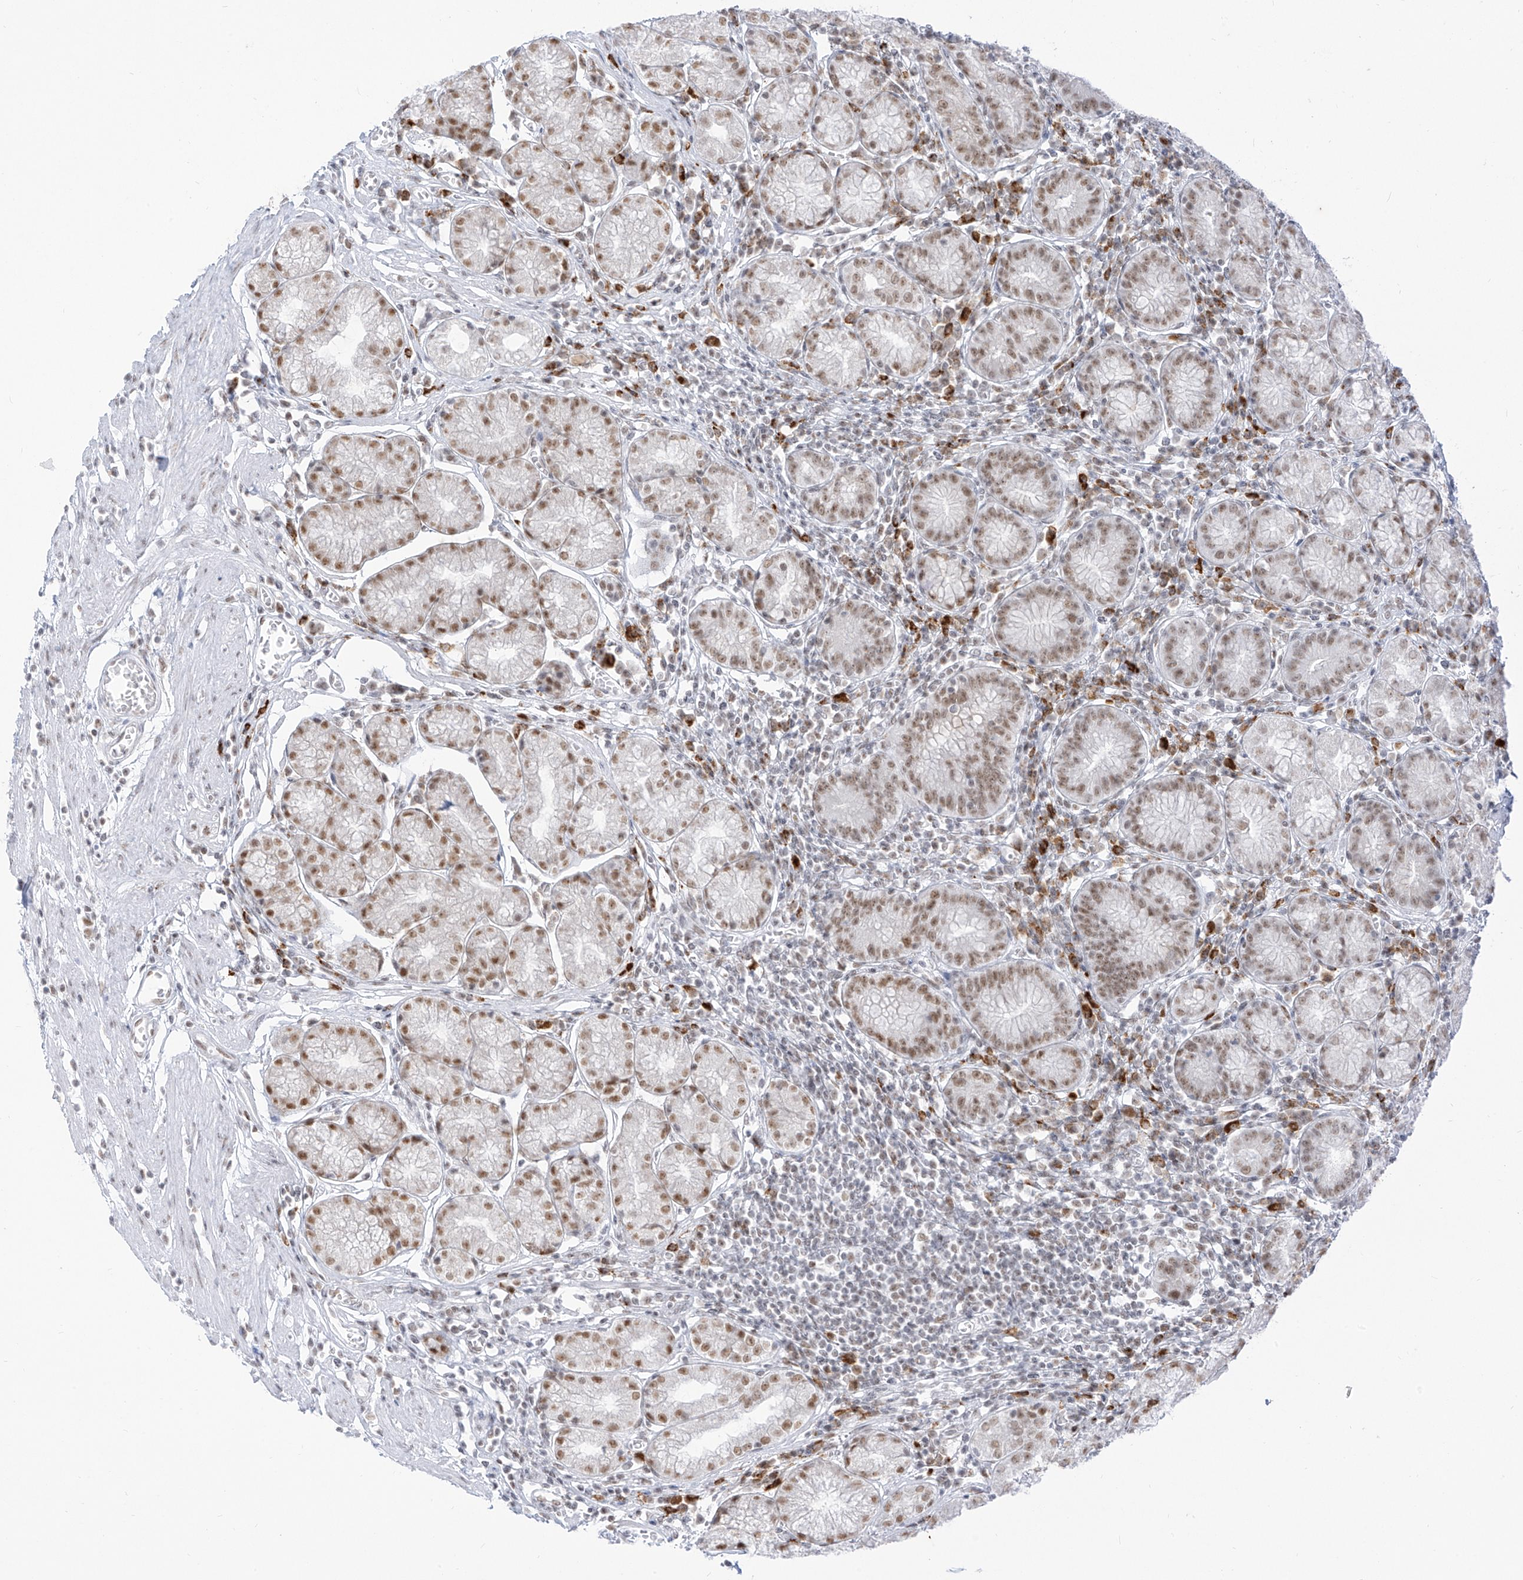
{"staining": {"intensity": "moderate", "quantity": ">75%", "location": "nuclear"}, "tissue": "stomach", "cell_type": "Glandular cells", "image_type": "normal", "snomed": [{"axis": "morphology", "description": "Normal tissue, NOS"}, {"axis": "topography", "description": "Stomach"}], "caption": "Protein staining of normal stomach demonstrates moderate nuclear expression in about >75% of glandular cells. Ihc stains the protein of interest in brown and the nuclei are stained blue.", "gene": "SUPT5H", "patient": {"sex": "male", "age": 55}}